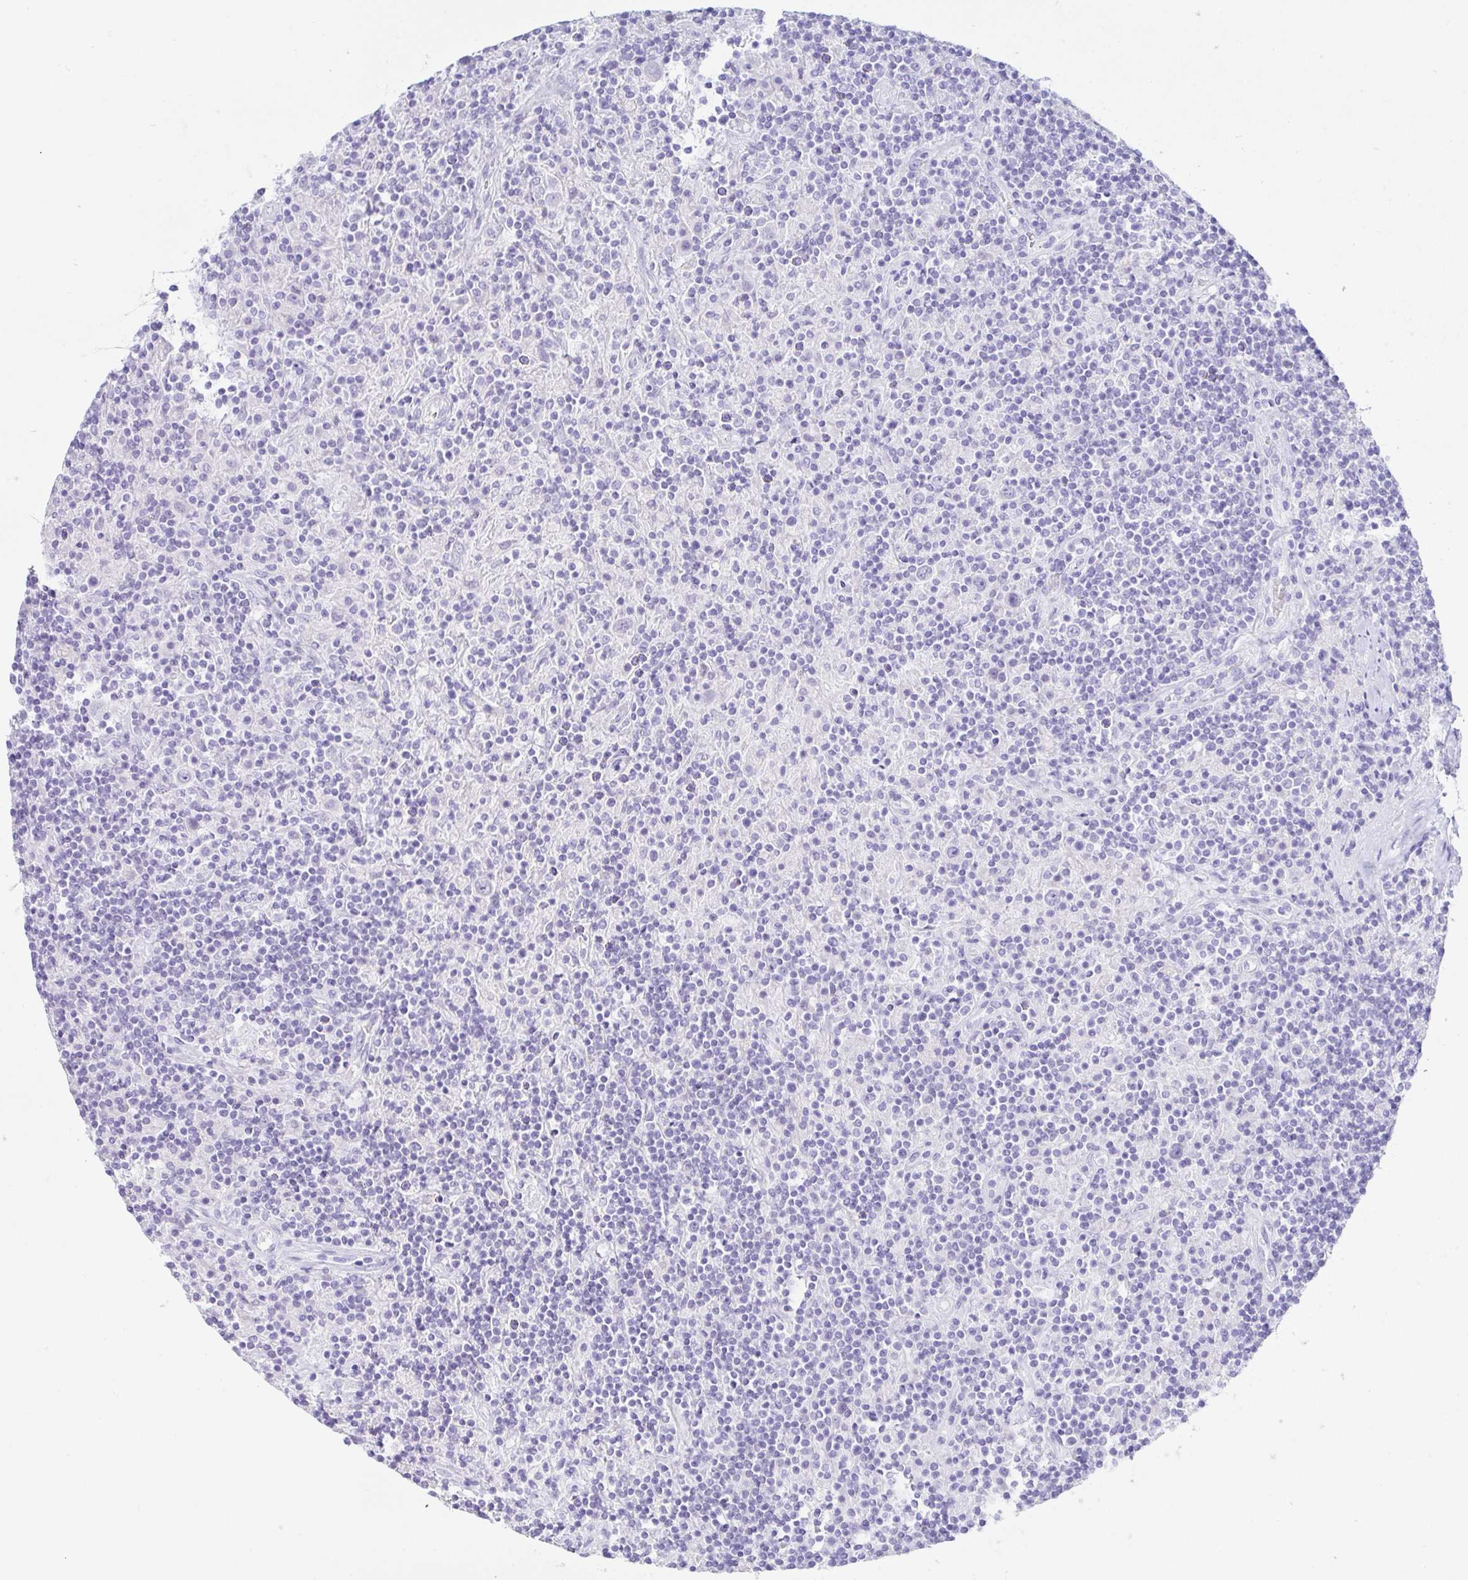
{"staining": {"intensity": "negative", "quantity": "none", "location": "none"}, "tissue": "lymphoma", "cell_type": "Tumor cells", "image_type": "cancer", "snomed": [{"axis": "morphology", "description": "Hodgkin's disease, NOS"}, {"axis": "topography", "description": "Lymph node"}], "caption": "This is a micrograph of immunohistochemistry staining of lymphoma, which shows no positivity in tumor cells.", "gene": "PAX8", "patient": {"sex": "male", "age": 70}}